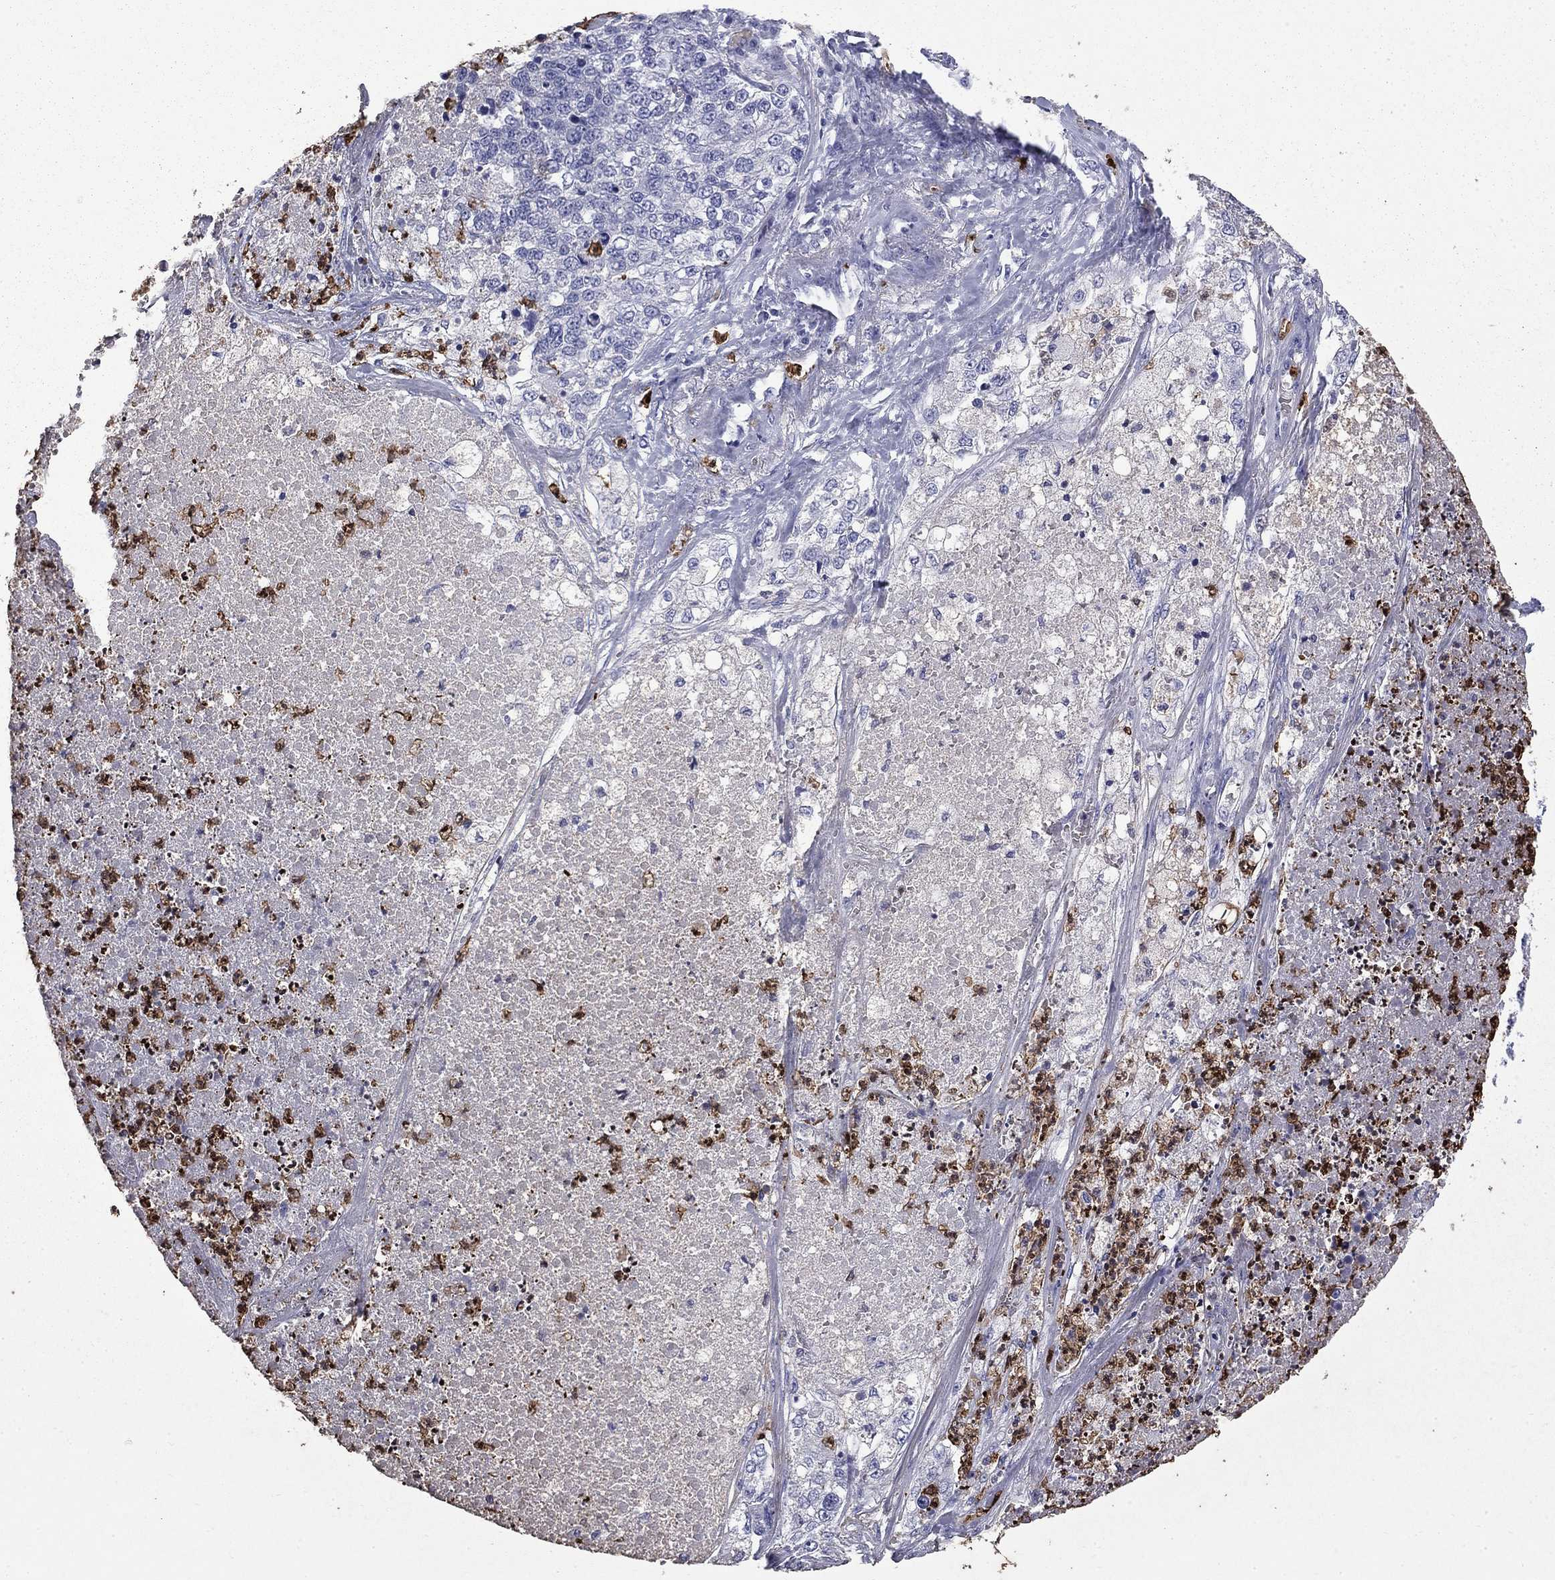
{"staining": {"intensity": "negative", "quantity": "none", "location": "none"}, "tissue": "lung cancer", "cell_type": "Tumor cells", "image_type": "cancer", "snomed": [{"axis": "morphology", "description": "Adenocarcinoma, NOS"}, {"axis": "topography", "description": "Lung"}], "caption": "The photomicrograph reveals no staining of tumor cells in lung cancer.", "gene": "TRIM29", "patient": {"sex": "male", "age": 49}}